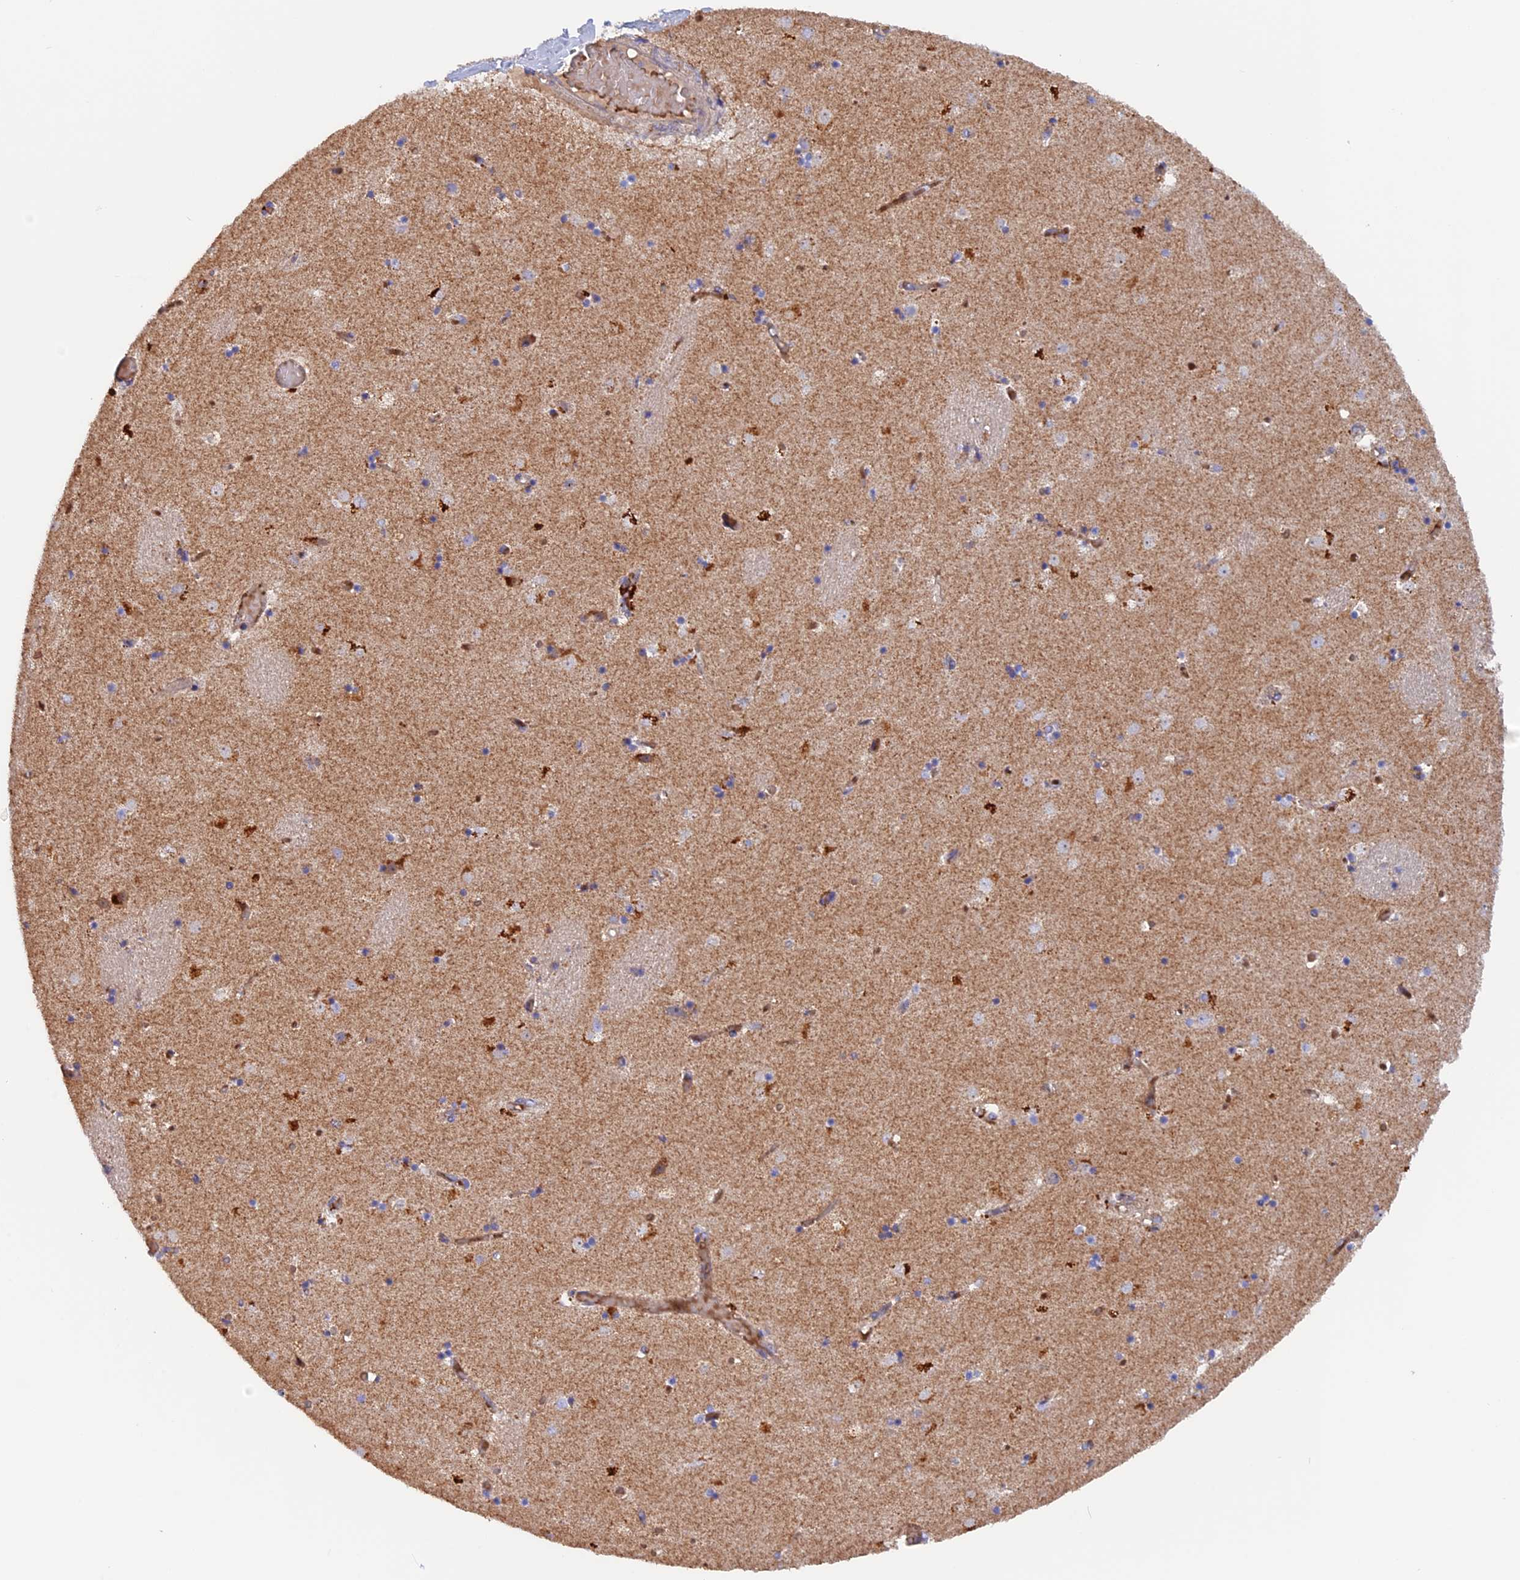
{"staining": {"intensity": "weak", "quantity": "<25%", "location": "cytoplasmic/membranous"}, "tissue": "caudate", "cell_type": "Glial cells", "image_type": "normal", "snomed": [{"axis": "morphology", "description": "Normal tissue, NOS"}, {"axis": "topography", "description": "Lateral ventricle wall"}], "caption": "This micrograph is of unremarkable caudate stained with immunohistochemistry to label a protein in brown with the nuclei are counter-stained blue. There is no positivity in glial cells.", "gene": "DUS3L", "patient": {"sex": "female", "age": 52}}